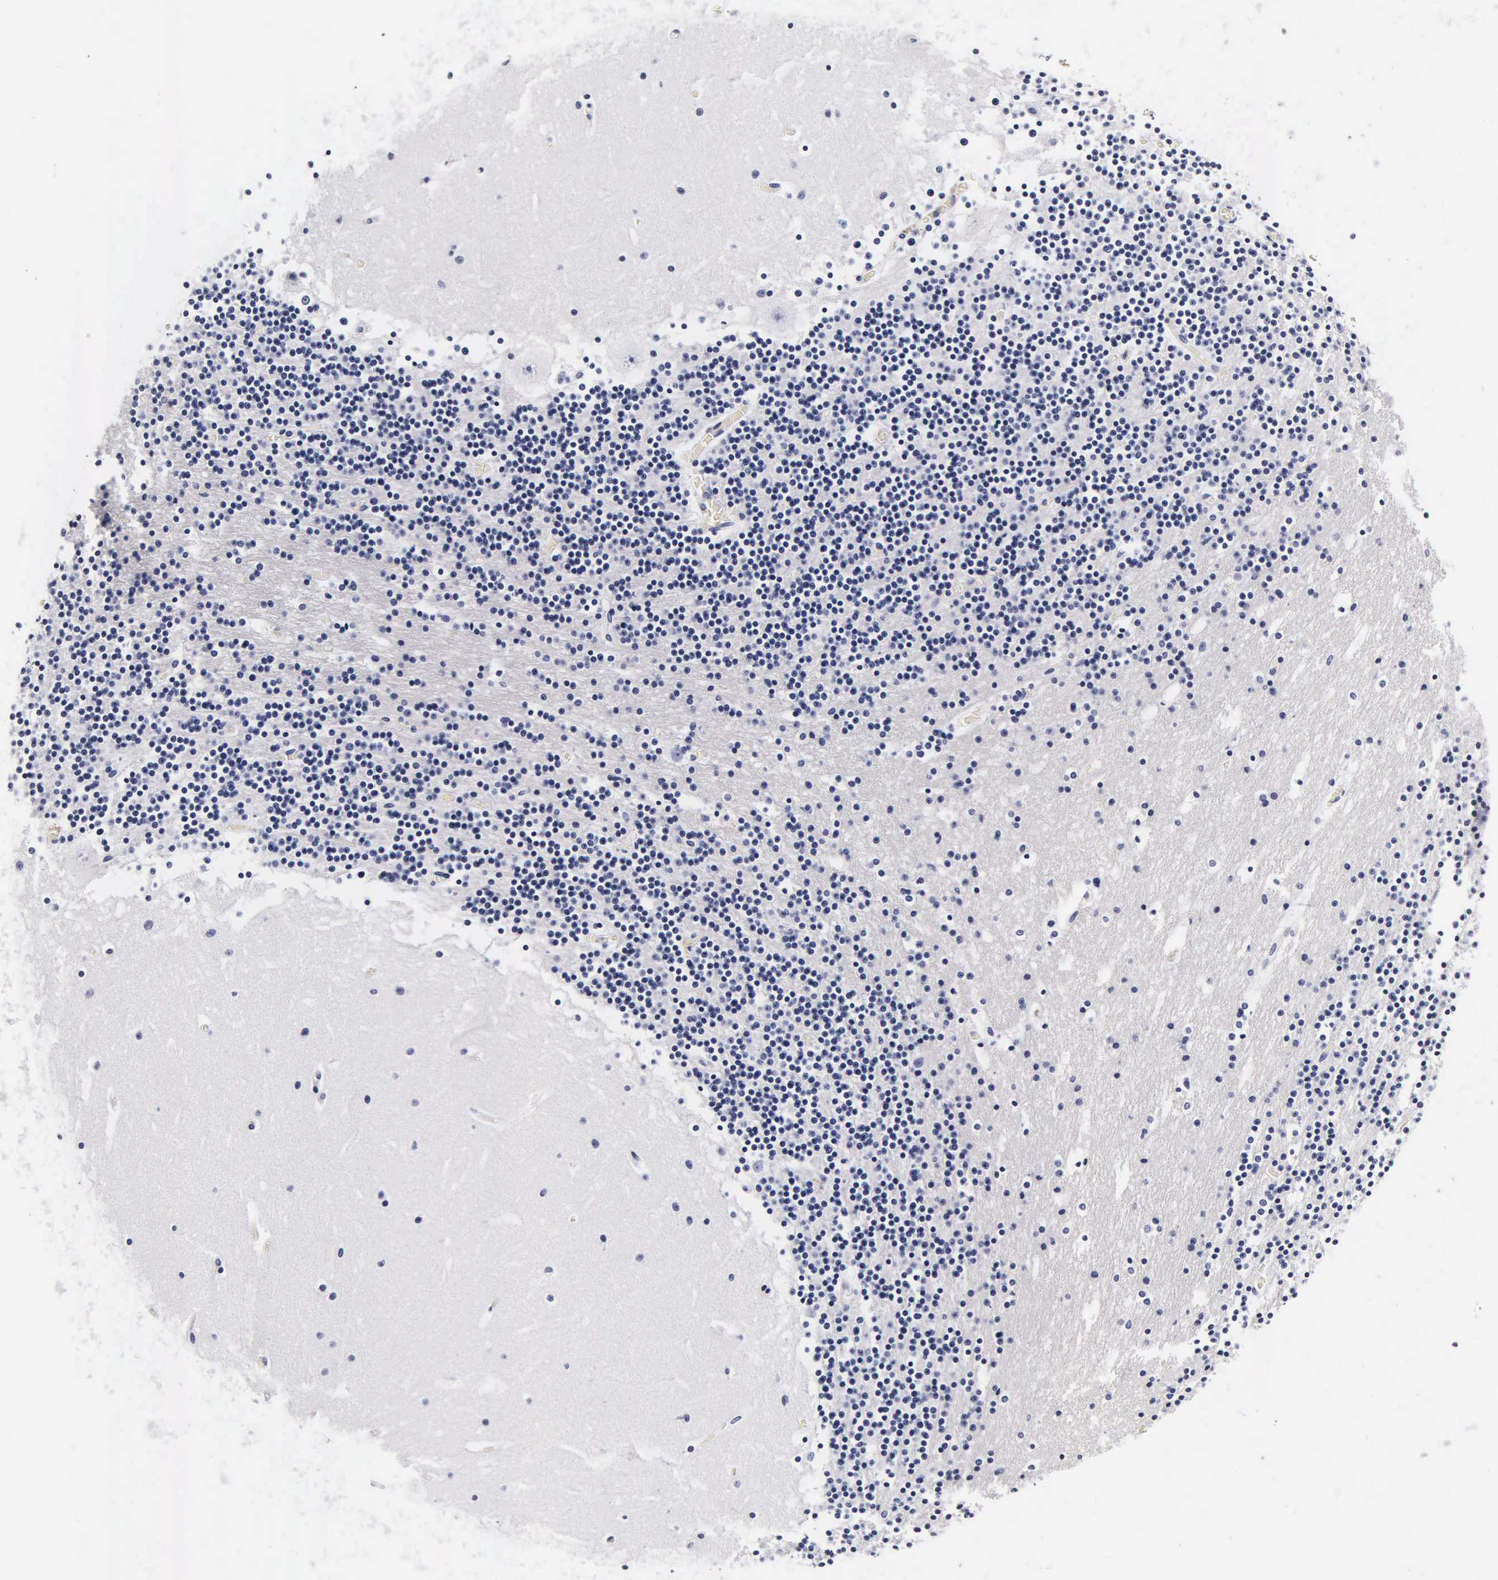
{"staining": {"intensity": "negative", "quantity": "none", "location": "none"}, "tissue": "cerebellum", "cell_type": "Cells in granular layer", "image_type": "normal", "snomed": [{"axis": "morphology", "description": "Normal tissue, NOS"}, {"axis": "topography", "description": "Cerebellum"}], "caption": "A histopathology image of cerebellum stained for a protein displays no brown staining in cells in granular layer.", "gene": "CGB3", "patient": {"sex": "male", "age": 45}}